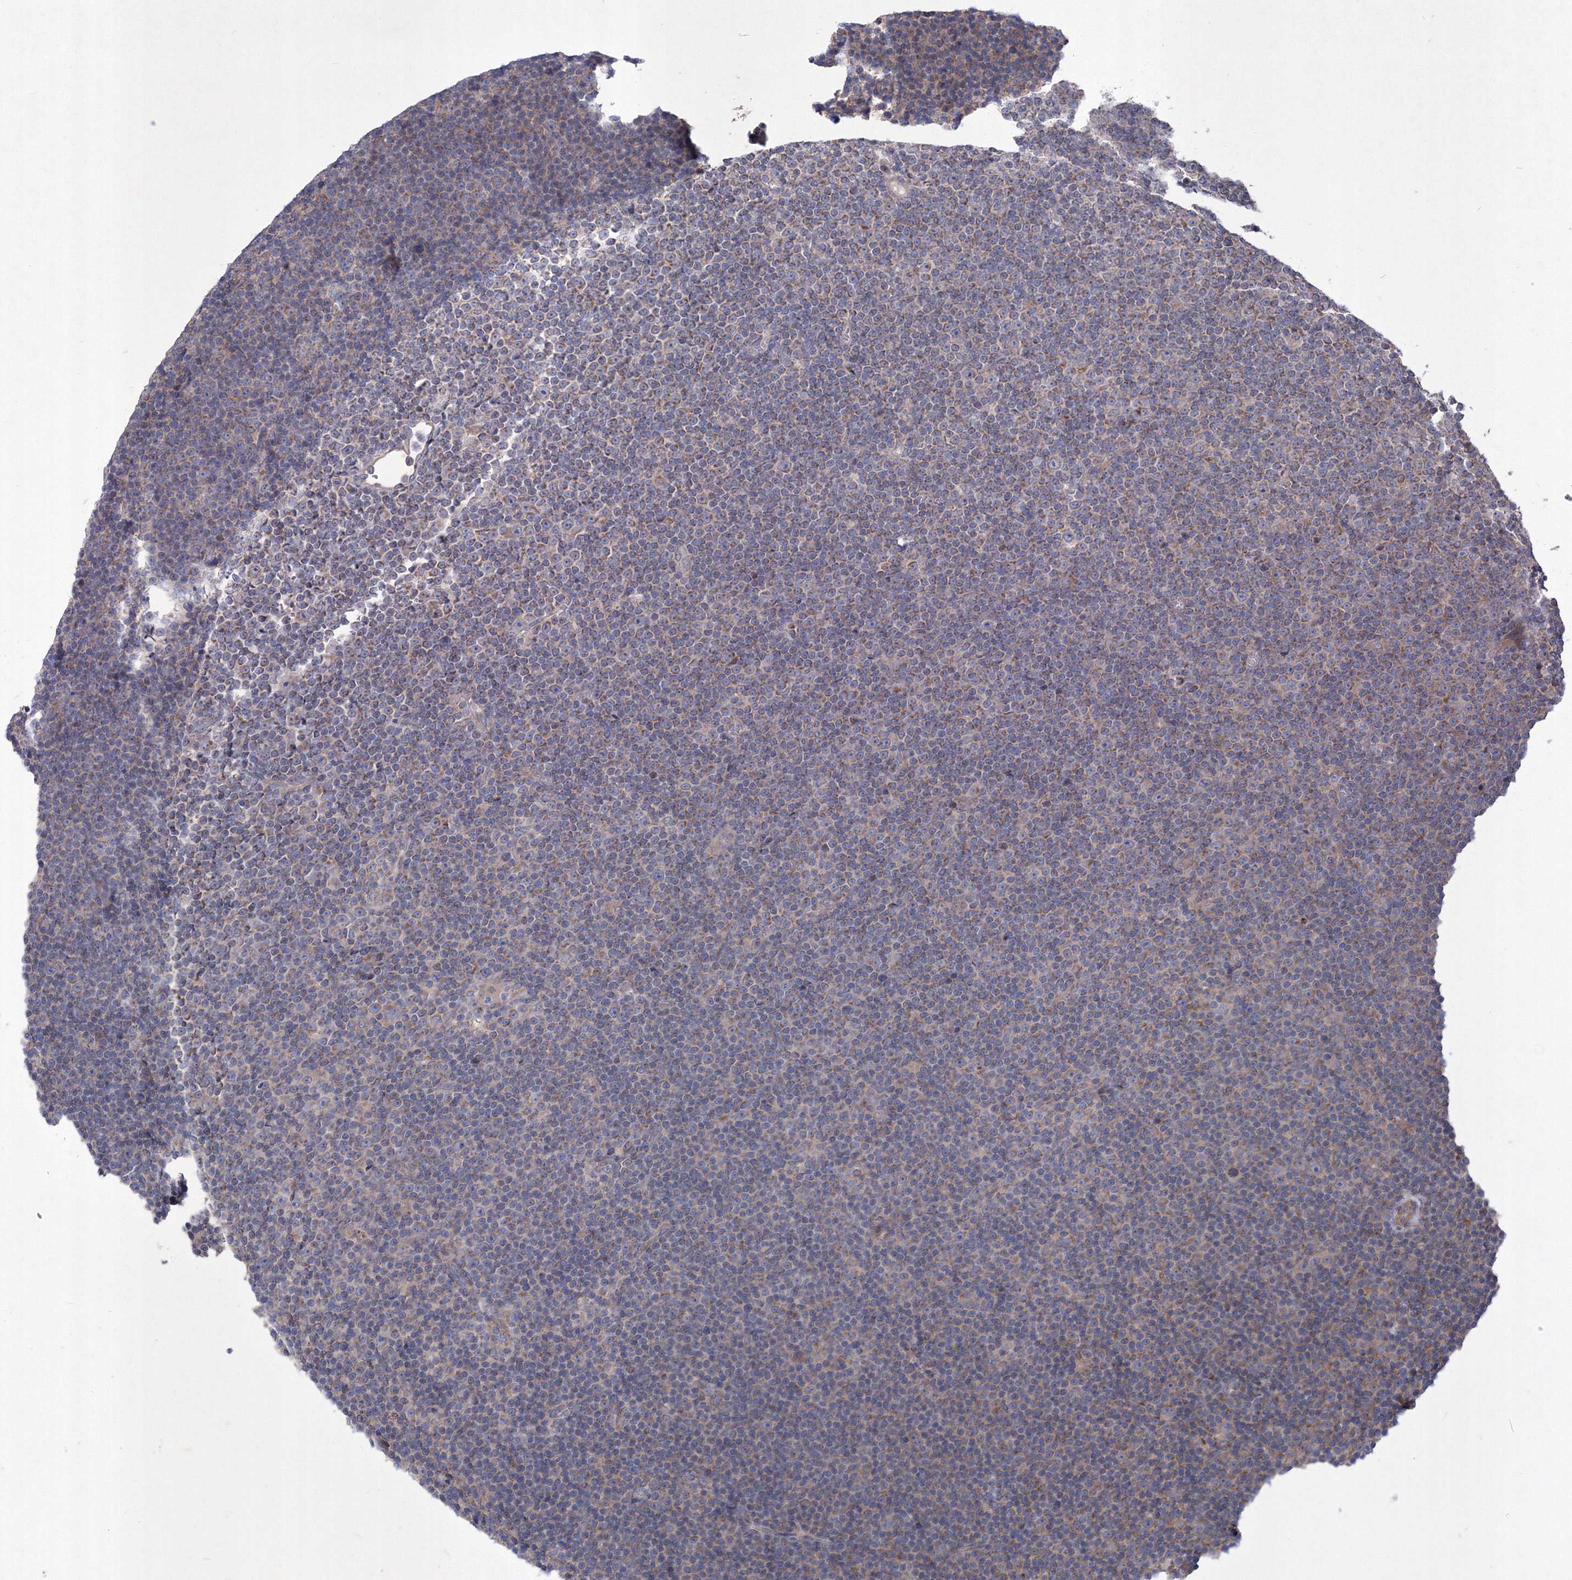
{"staining": {"intensity": "weak", "quantity": ">75%", "location": "cytoplasmic/membranous"}, "tissue": "lymphoma", "cell_type": "Tumor cells", "image_type": "cancer", "snomed": [{"axis": "morphology", "description": "Malignant lymphoma, non-Hodgkin's type, Low grade"}, {"axis": "topography", "description": "Lymph node"}], "caption": "A micrograph of human low-grade malignant lymphoma, non-Hodgkin's type stained for a protein exhibits weak cytoplasmic/membranous brown staining in tumor cells. (Brightfield microscopy of DAB IHC at high magnification).", "gene": "MTRF1L", "patient": {"sex": "female", "age": 67}}